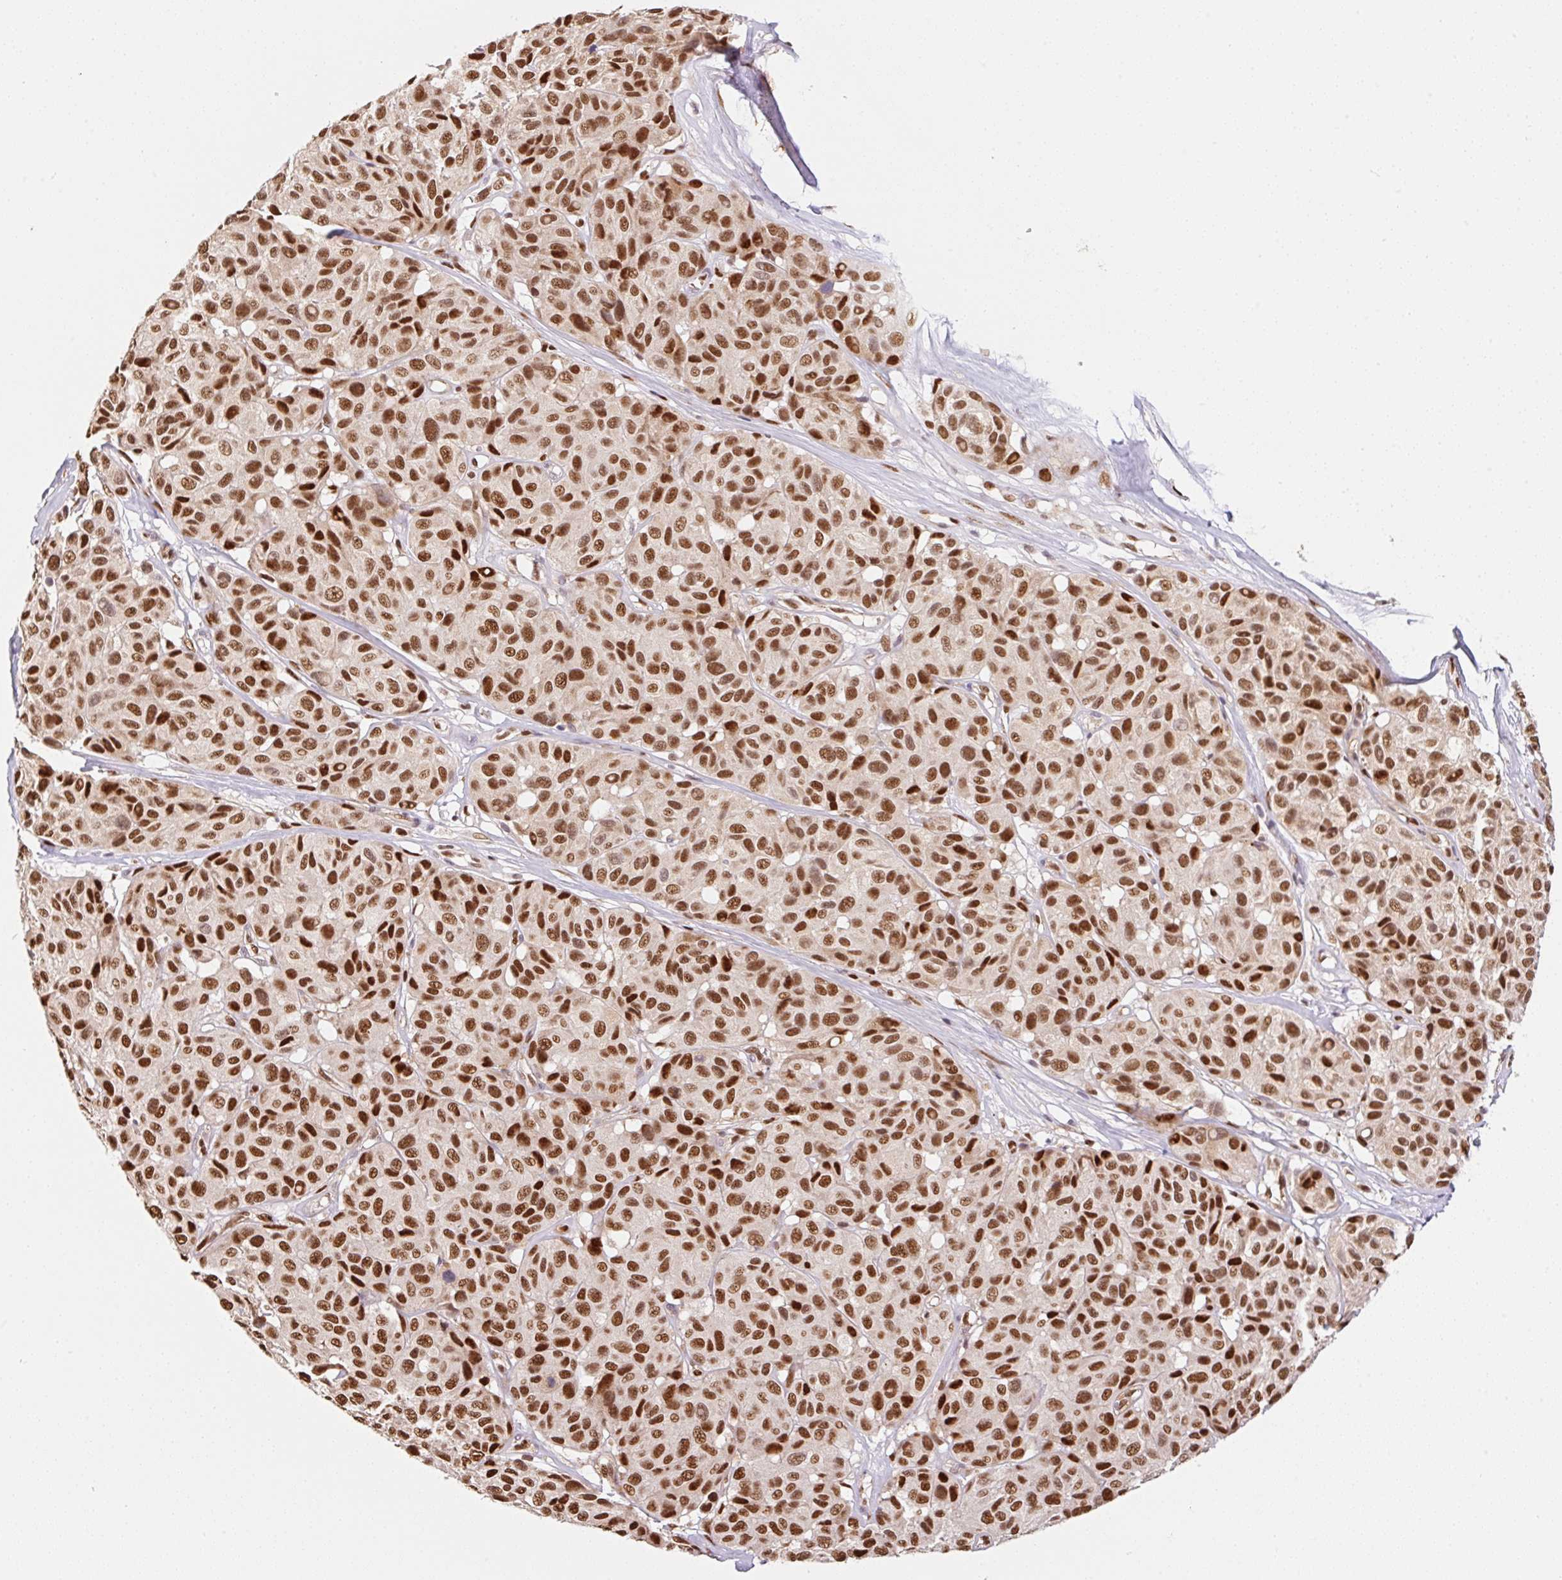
{"staining": {"intensity": "strong", "quantity": ">75%", "location": "nuclear"}, "tissue": "melanoma", "cell_type": "Tumor cells", "image_type": "cancer", "snomed": [{"axis": "morphology", "description": "Malignant melanoma, NOS"}, {"axis": "topography", "description": "Skin"}], "caption": "IHC of melanoma shows high levels of strong nuclear positivity in about >75% of tumor cells.", "gene": "GPR139", "patient": {"sex": "female", "age": 66}}